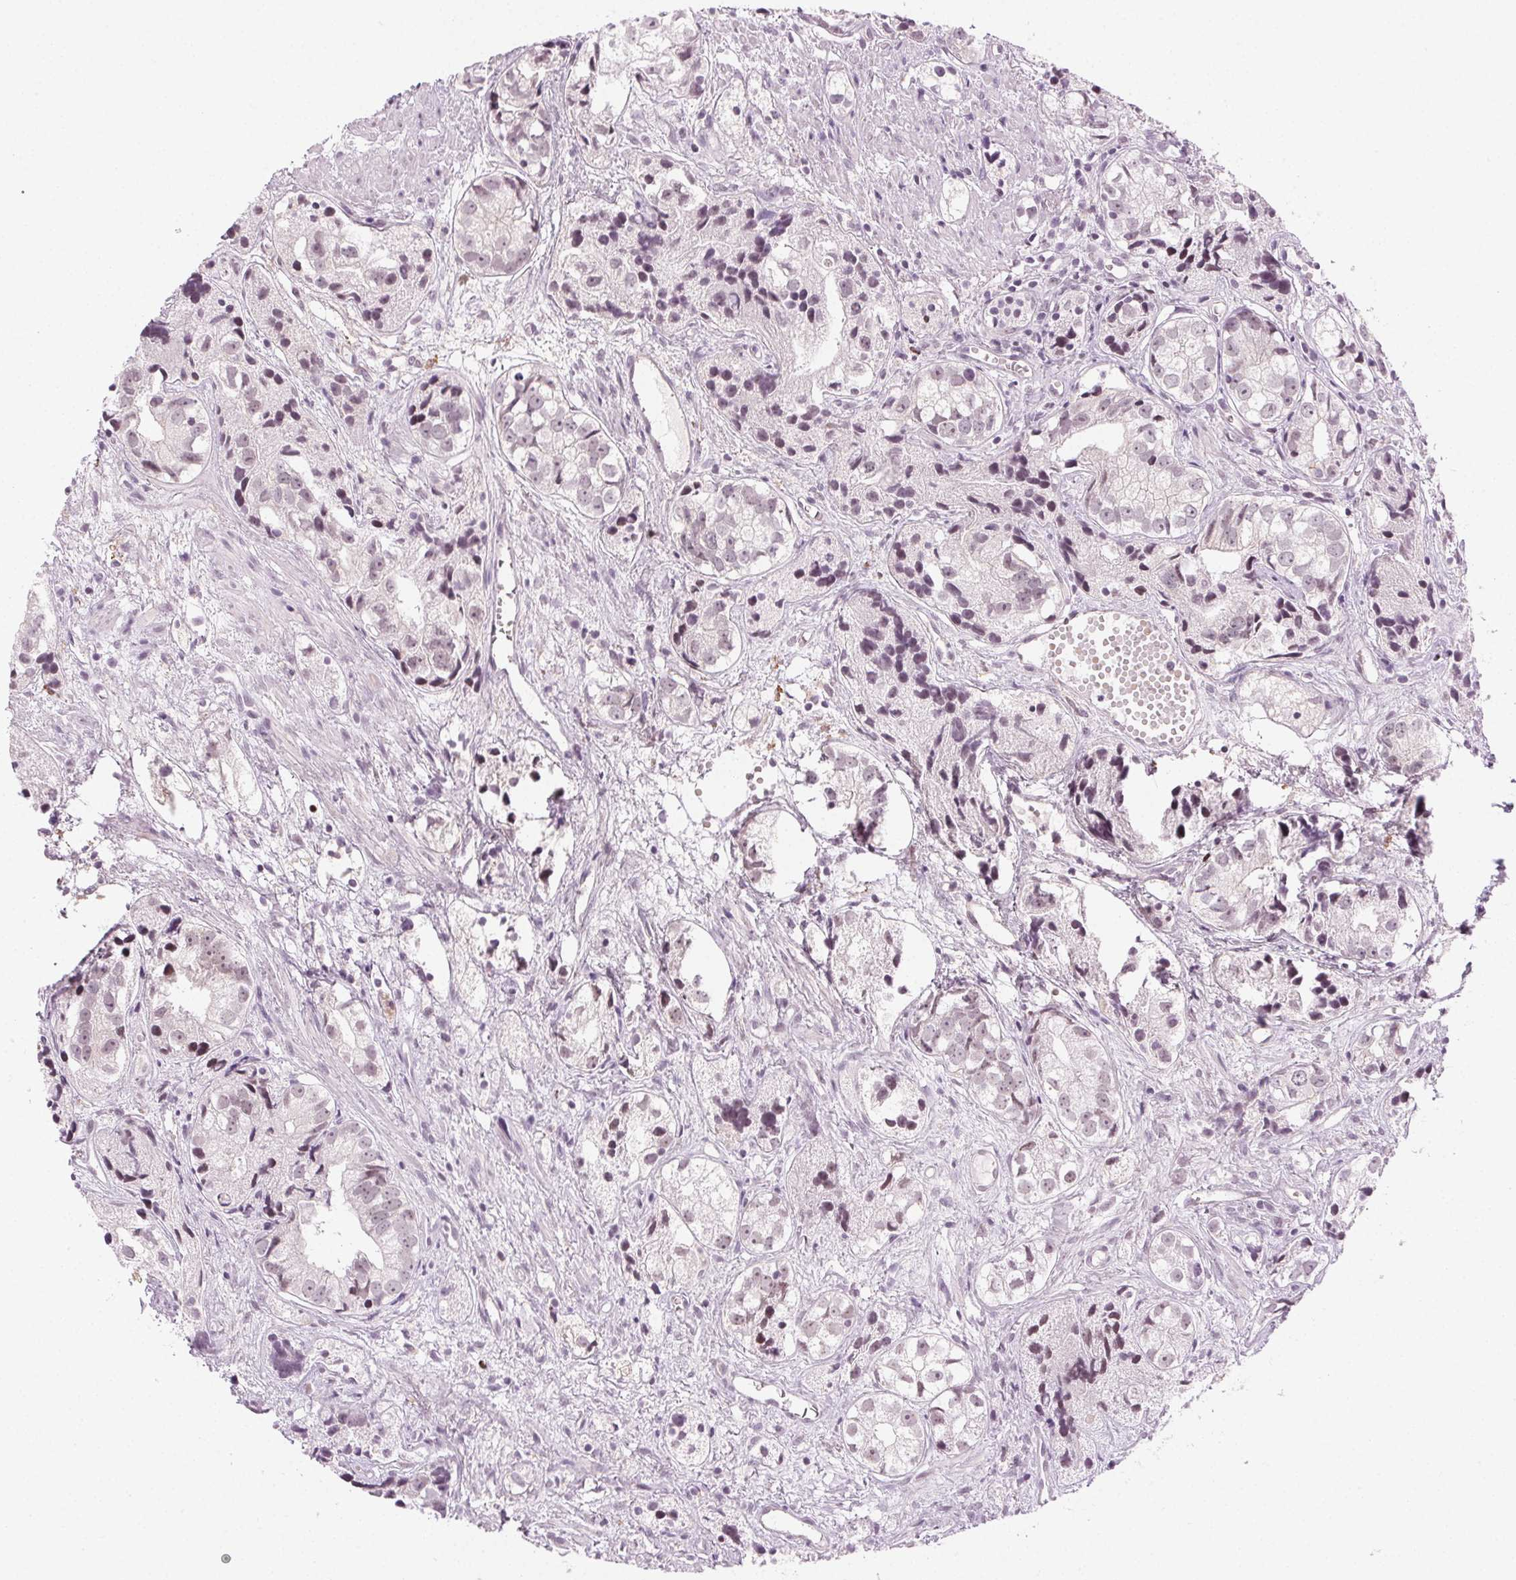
{"staining": {"intensity": "weak", "quantity": "25%-75%", "location": "nuclear"}, "tissue": "prostate cancer", "cell_type": "Tumor cells", "image_type": "cancer", "snomed": [{"axis": "morphology", "description": "Adenocarcinoma, High grade"}, {"axis": "topography", "description": "Prostate"}], "caption": "High-magnification brightfield microscopy of high-grade adenocarcinoma (prostate) stained with DAB (3,3'-diaminobenzidine) (brown) and counterstained with hematoxylin (blue). tumor cells exhibit weak nuclear expression is identified in approximately25%-75% of cells.", "gene": "AIF1L", "patient": {"sex": "male", "age": 68}}